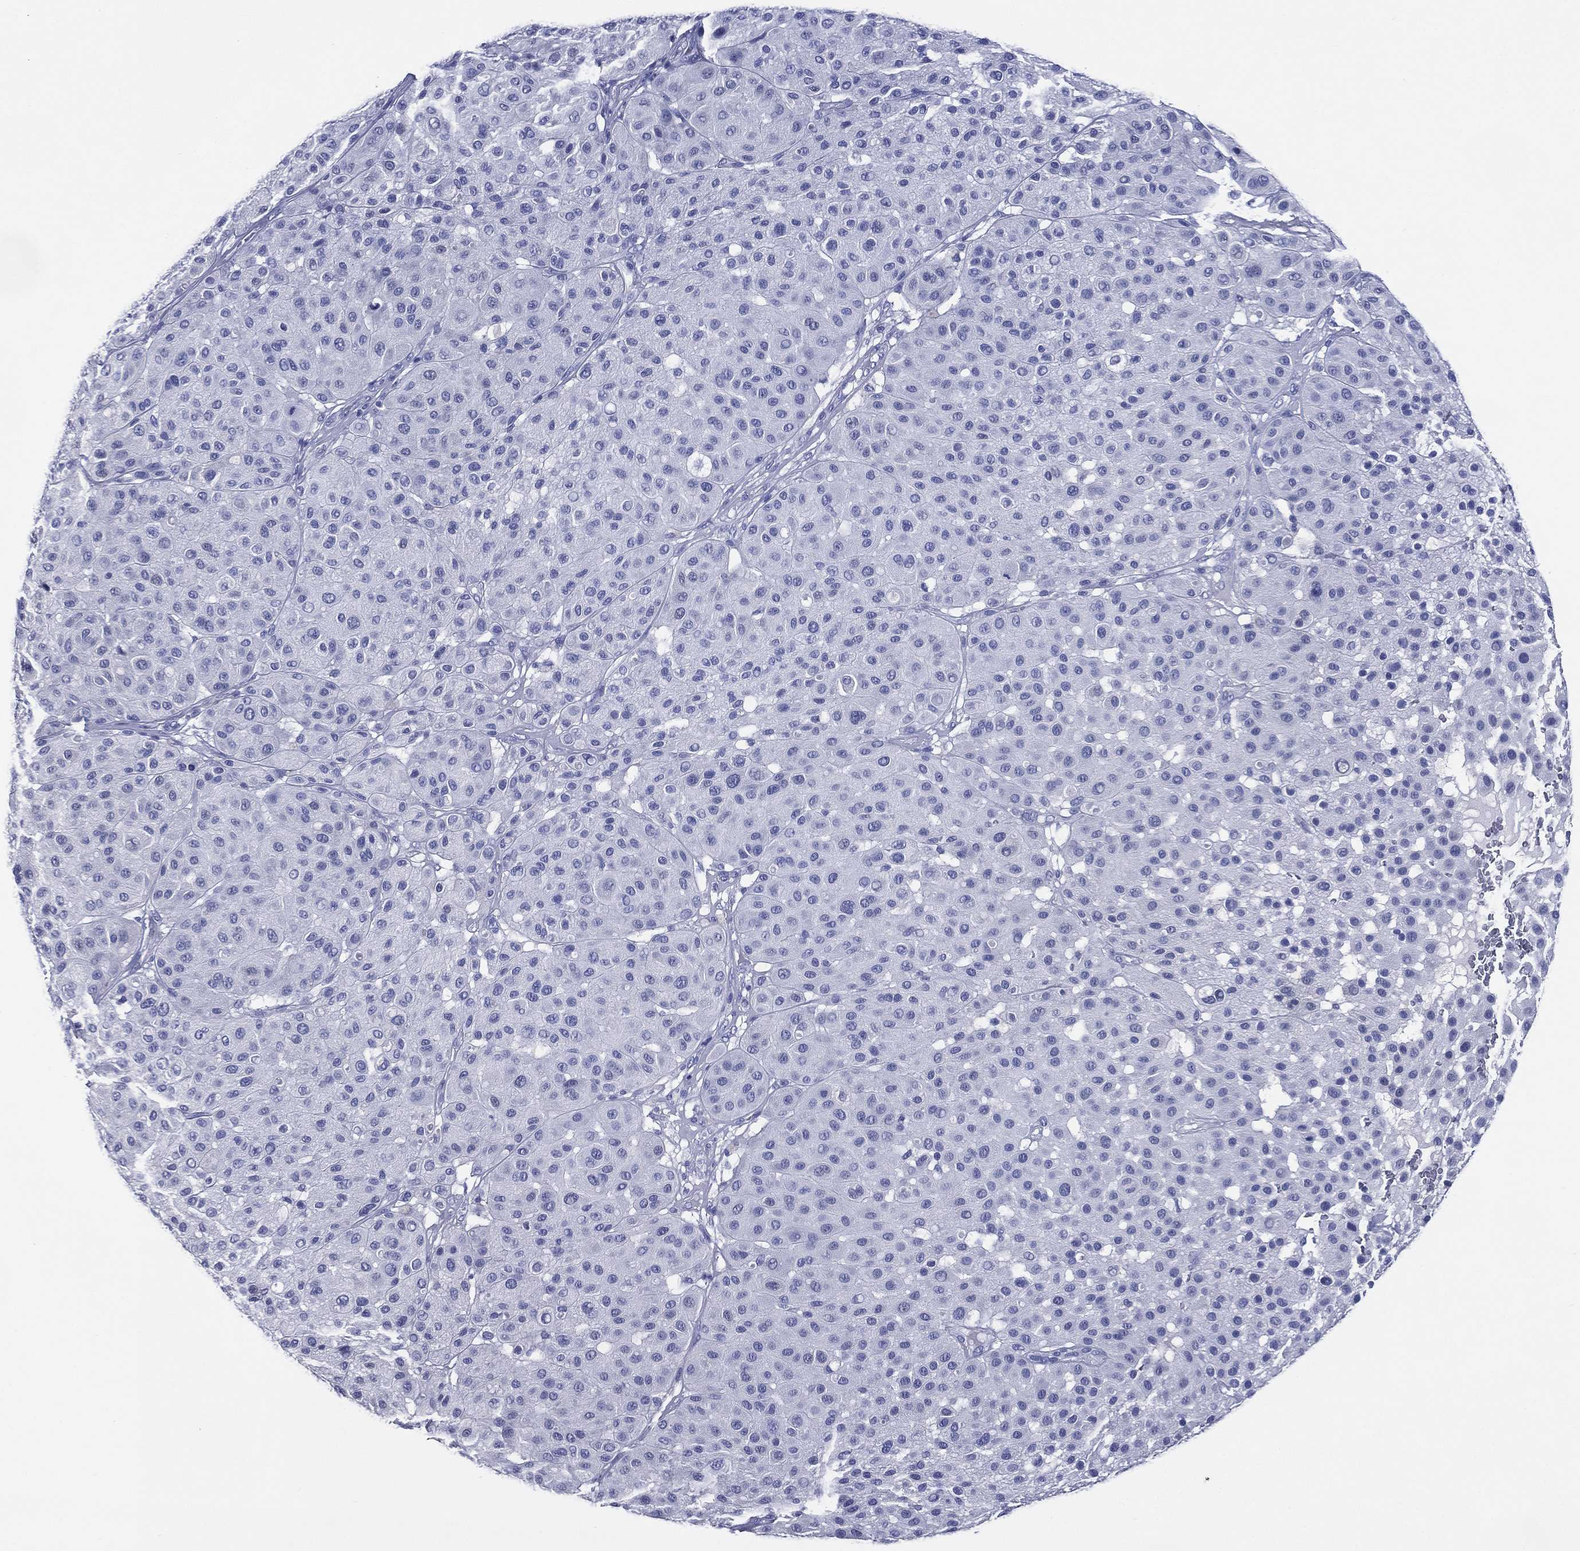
{"staining": {"intensity": "negative", "quantity": "none", "location": "none"}, "tissue": "melanoma", "cell_type": "Tumor cells", "image_type": "cancer", "snomed": [{"axis": "morphology", "description": "Malignant melanoma, Metastatic site"}, {"axis": "topography", "description": "Smooth muscle"}], "caption": "Immunohistochemistry (IHC) image of human malignant melanoma (metastatic site) stained for a protein (brown), which exhibits no positivity in tumor cells.", "gene": "ACE2", "patient": {"sex": "male", "age": 41}}